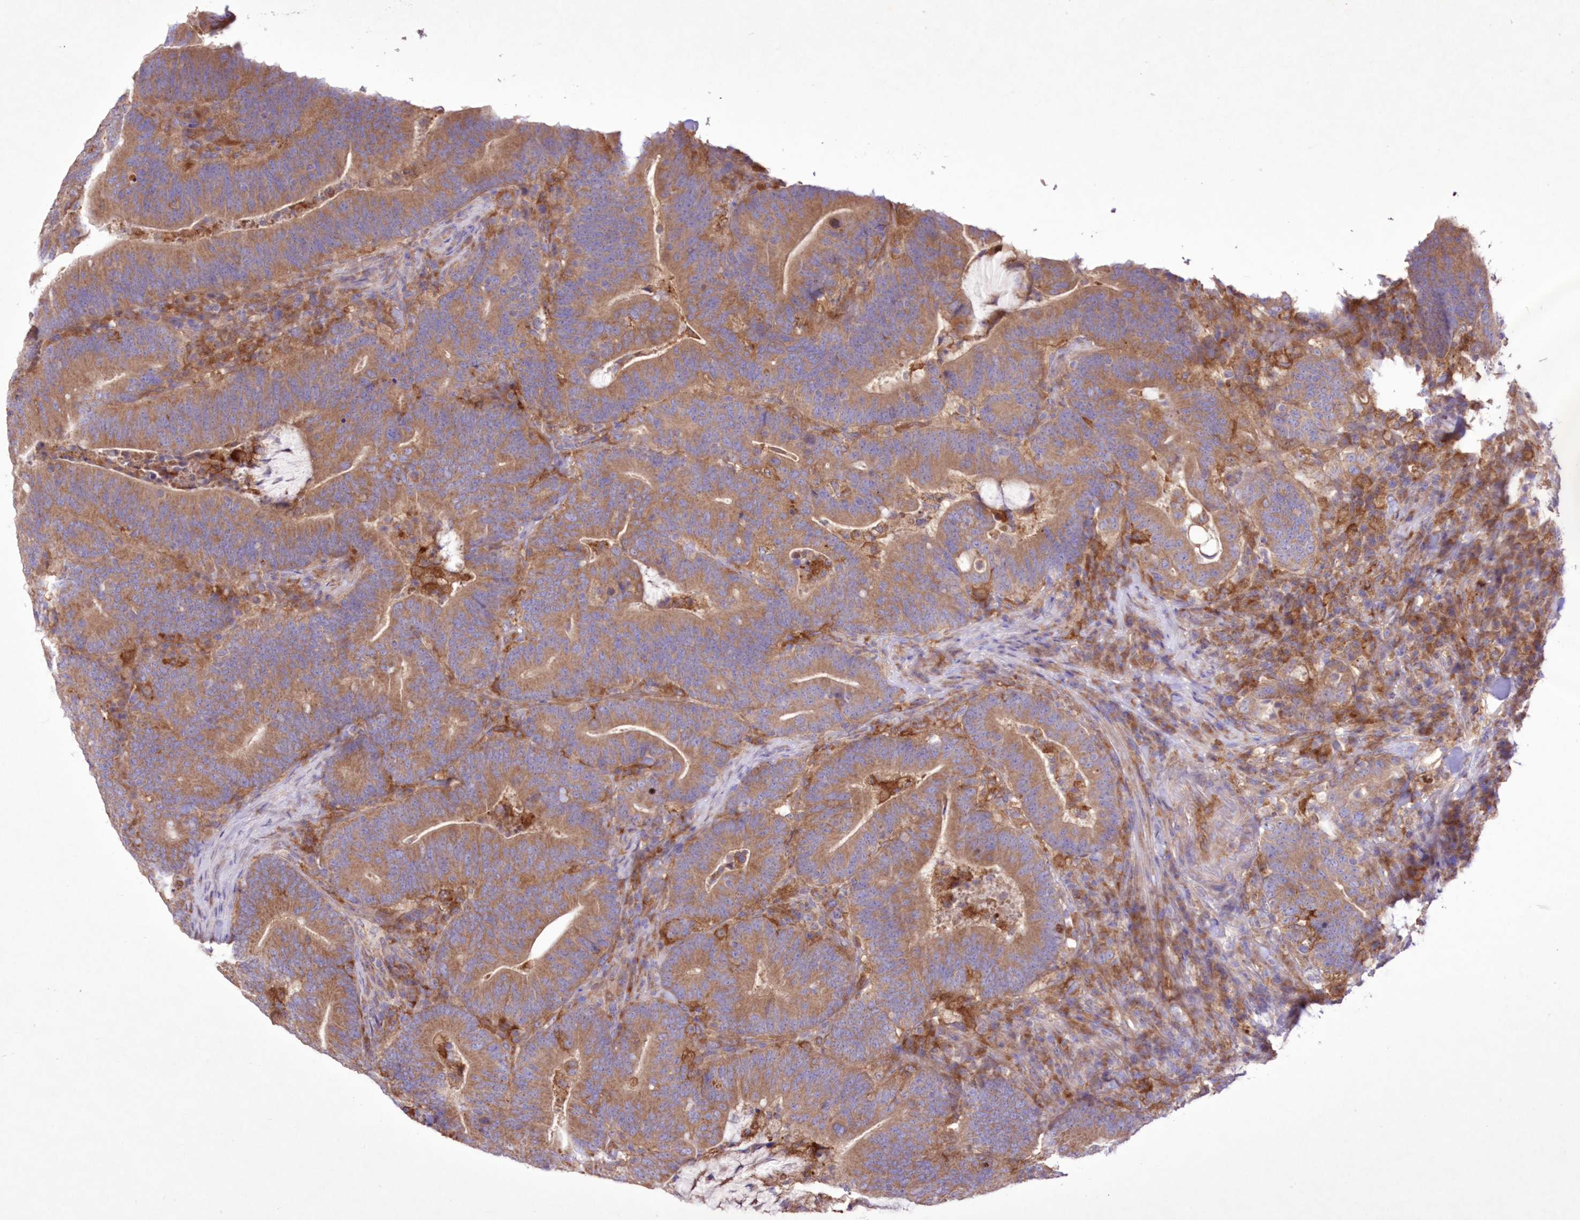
{"staining": {"intensity": "moderate", "quantity": ">75%", "location": "cytoplasmic/membranous"}, "tissue": "colorectal cancer", "cell_type": "Tumor cells", "image_type": "cancer", "snomed": [{"axis": "morphology", "description": "Adenocarcinoma, NOS"}, {"axis": "topography", "description": "Colon"}], "caption": "Protein positivity by immunohistochemistry (IHC) exhibits moderate cytoplasmic/membranous expression in about >75% of tumor cells in adenocarcinoma (colorectal).", "gene": "FCHO2", "patient": {"sex": "female", "age": 66}}